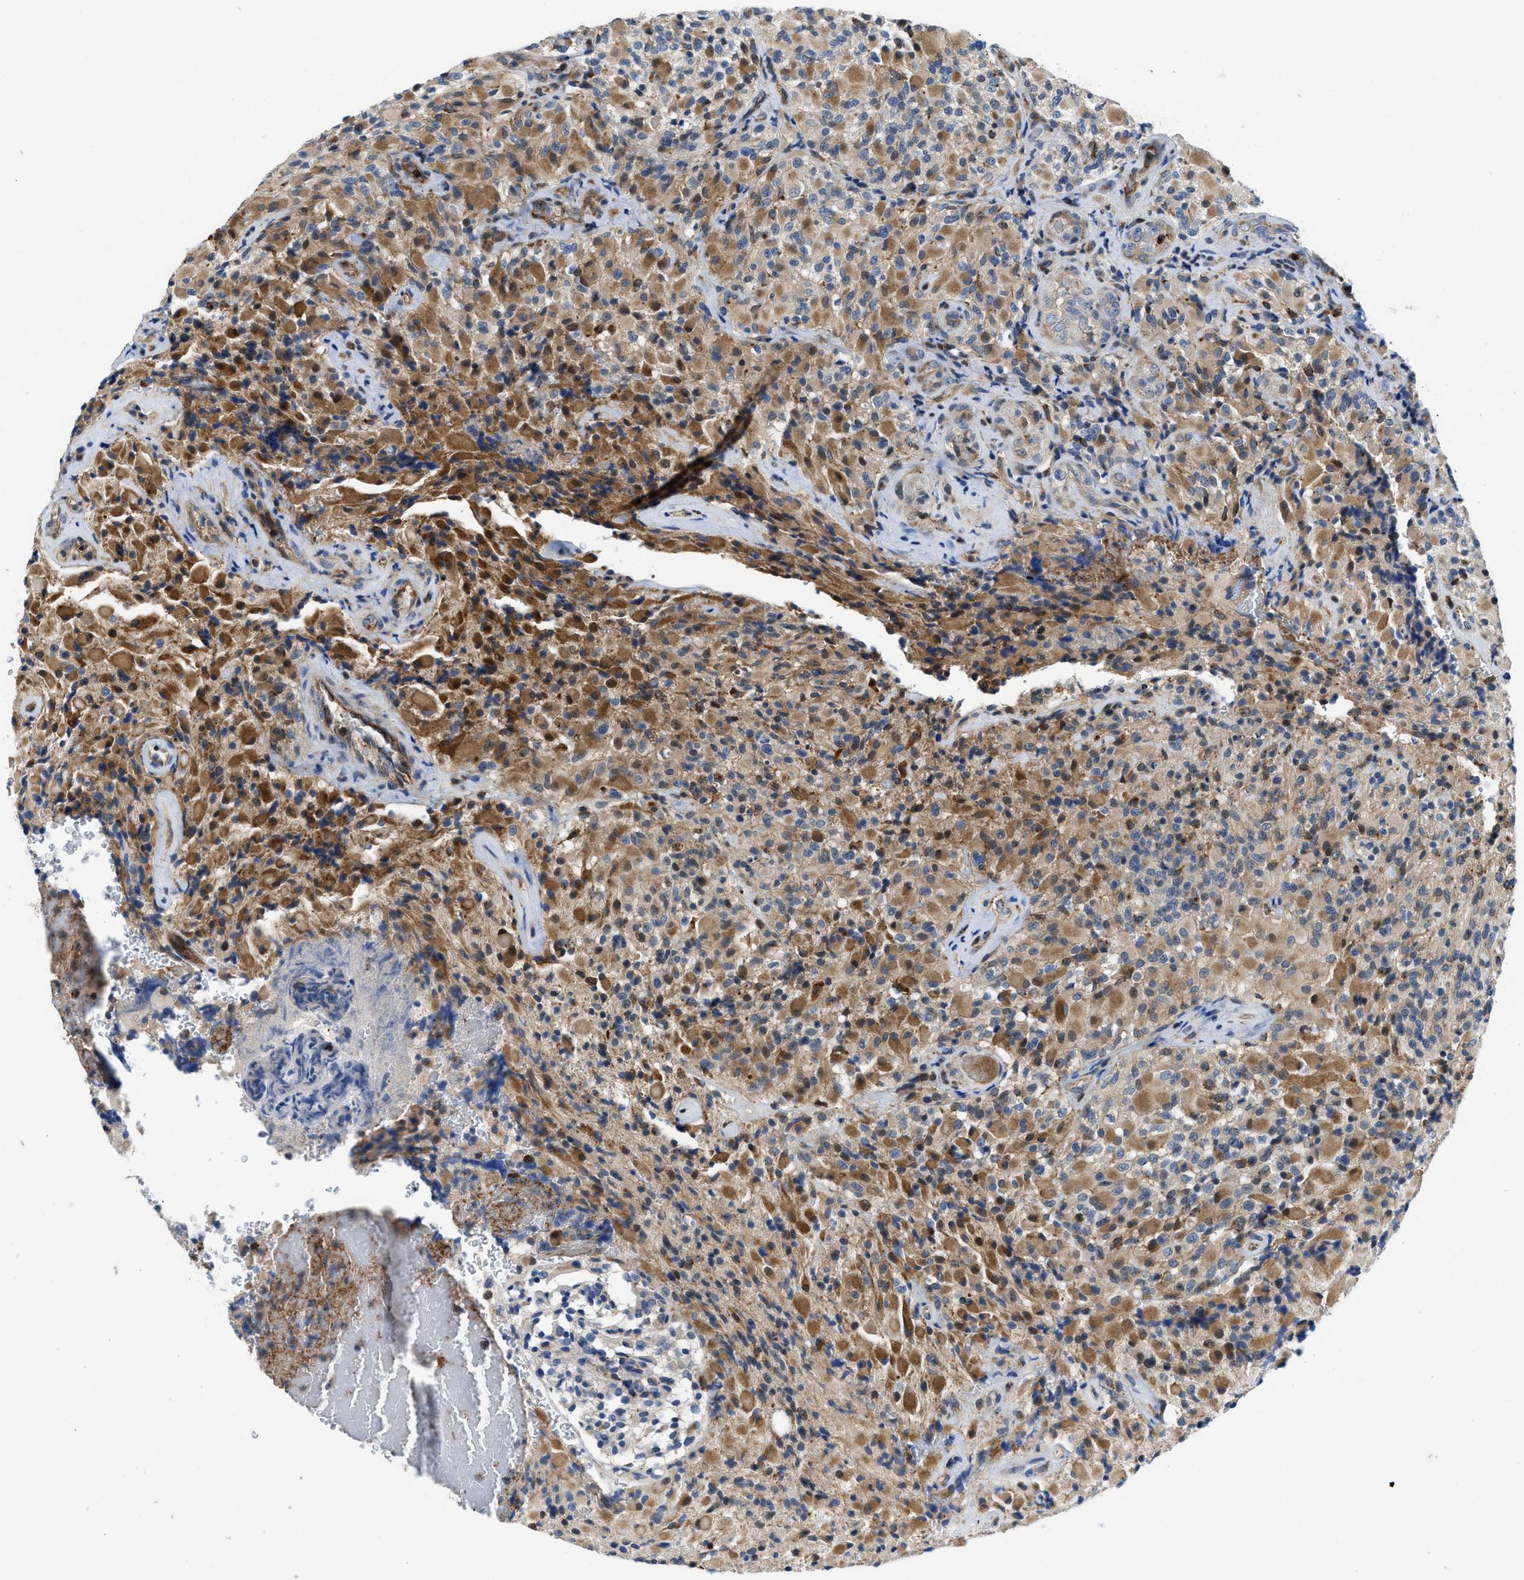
{"staining": {"intensity": "moderate", "quantity": "25%-75%", "location": "cytoplasmic/membranous"}, "tissue": "glioma", "cell_type": "Tumor cells", "image_type": "cancer", "snomed": [{"axis": "morphology", "description": "Glioma, malignant, High grade"}, {"axis": "topography", "description": "Brain"}], "caption": "Glioma stained for a protein (brown) exhibits moderate cytoplasmic/membranous positive positivity in approximately 25%-75% of tumor cells.", "gene": "ENPP4", "patient": {"sex": "male", "age": 71}}